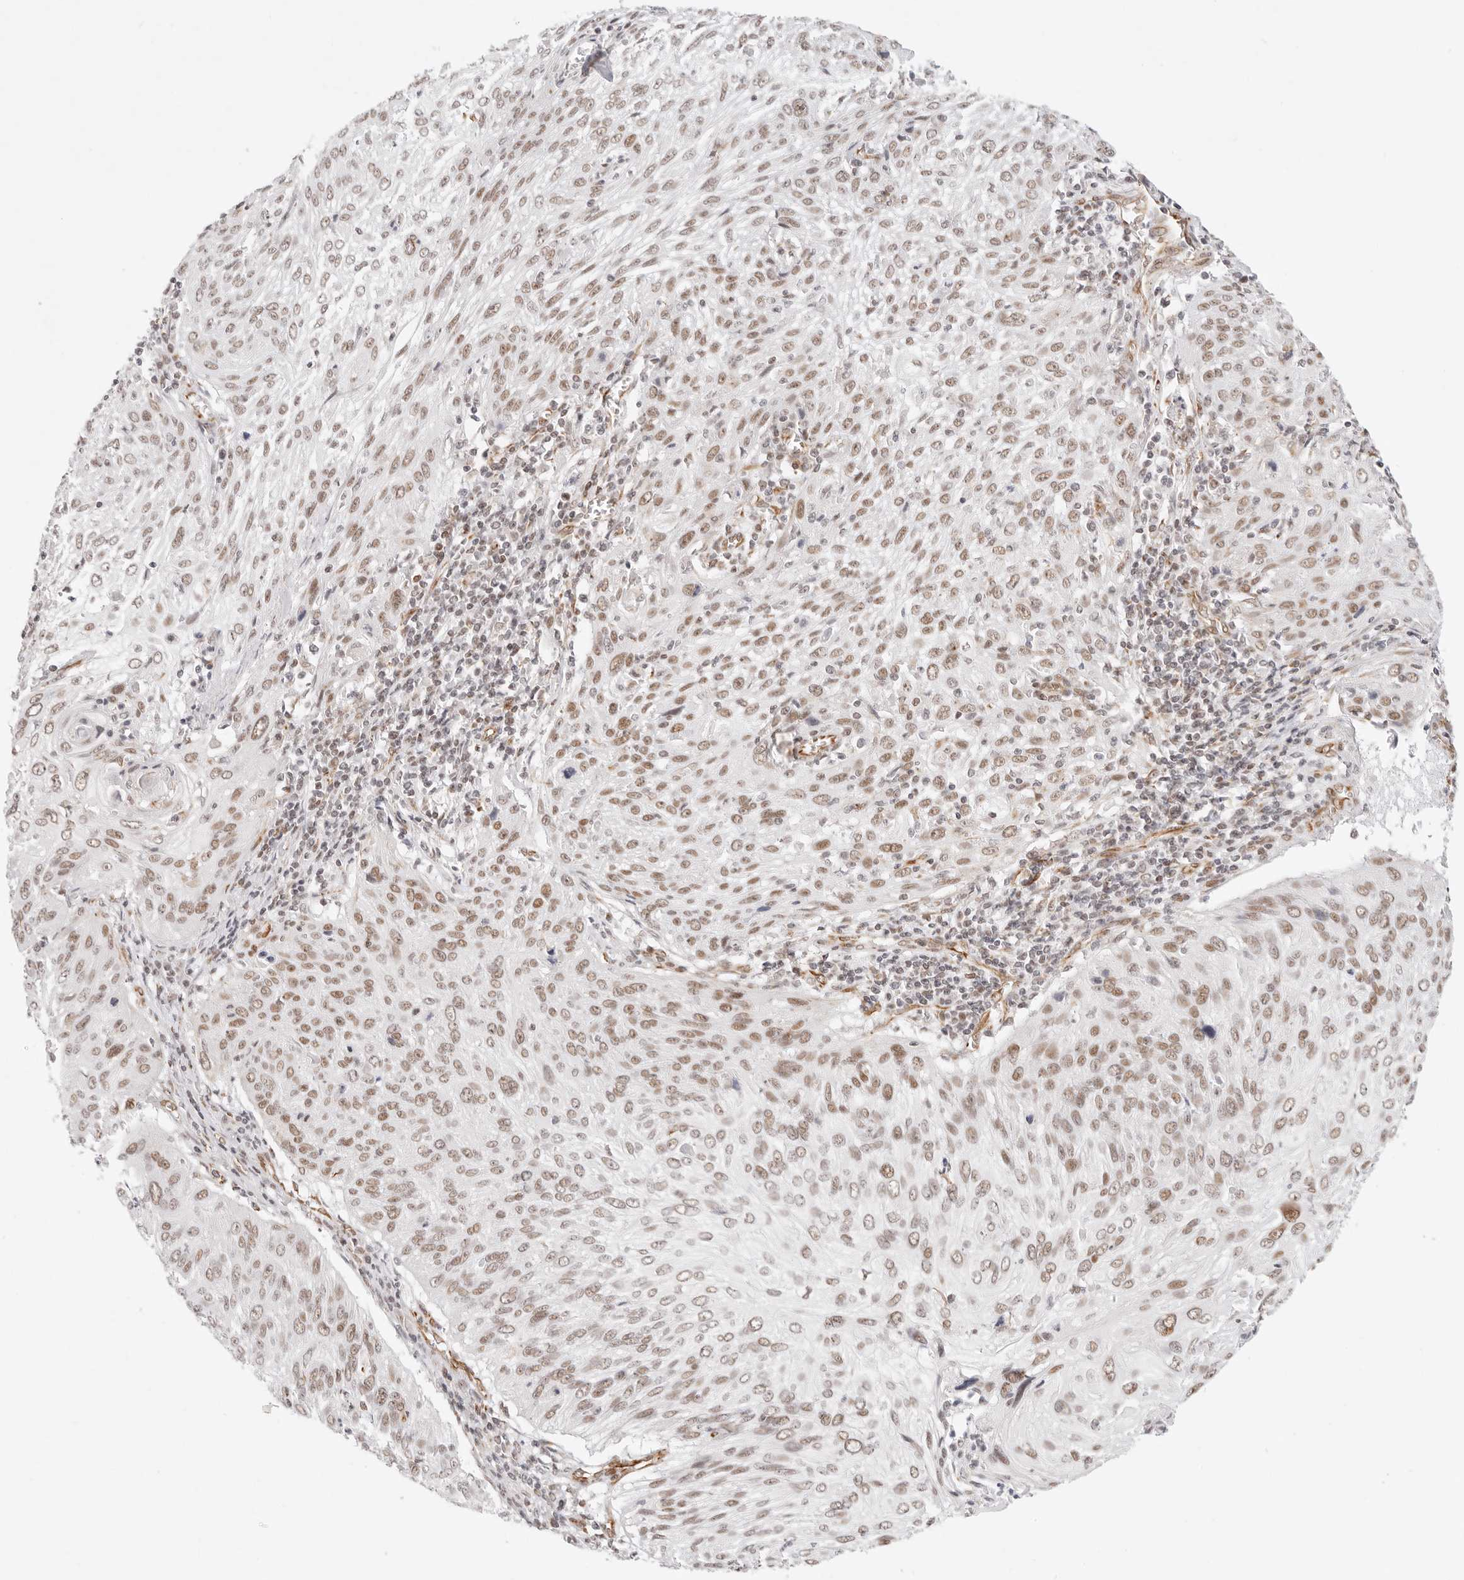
{"staining": {"intensity": "moderate", "quantity": ">75%", "location": "nuclear"}, "tissue": "cervical cancer", "cell_type": "Tumor cells", "image_type": "cancer", "snomed": [{"axis": "morphology", "description": "Squamous cell carcinoma, NOS"}, {"axis": "topography", "description": "Cervix"}], "caption": "Brown immunohistochemical staining in human cervical cancer demonstrates moderate nuclear staining in approximately >75% of tumor cells. Immunohistochemistry stains the protein in brown and the nuclei are stained blue.", "gene": "ZC3H11A", "patient": {"sex": "female", "age": 51}}